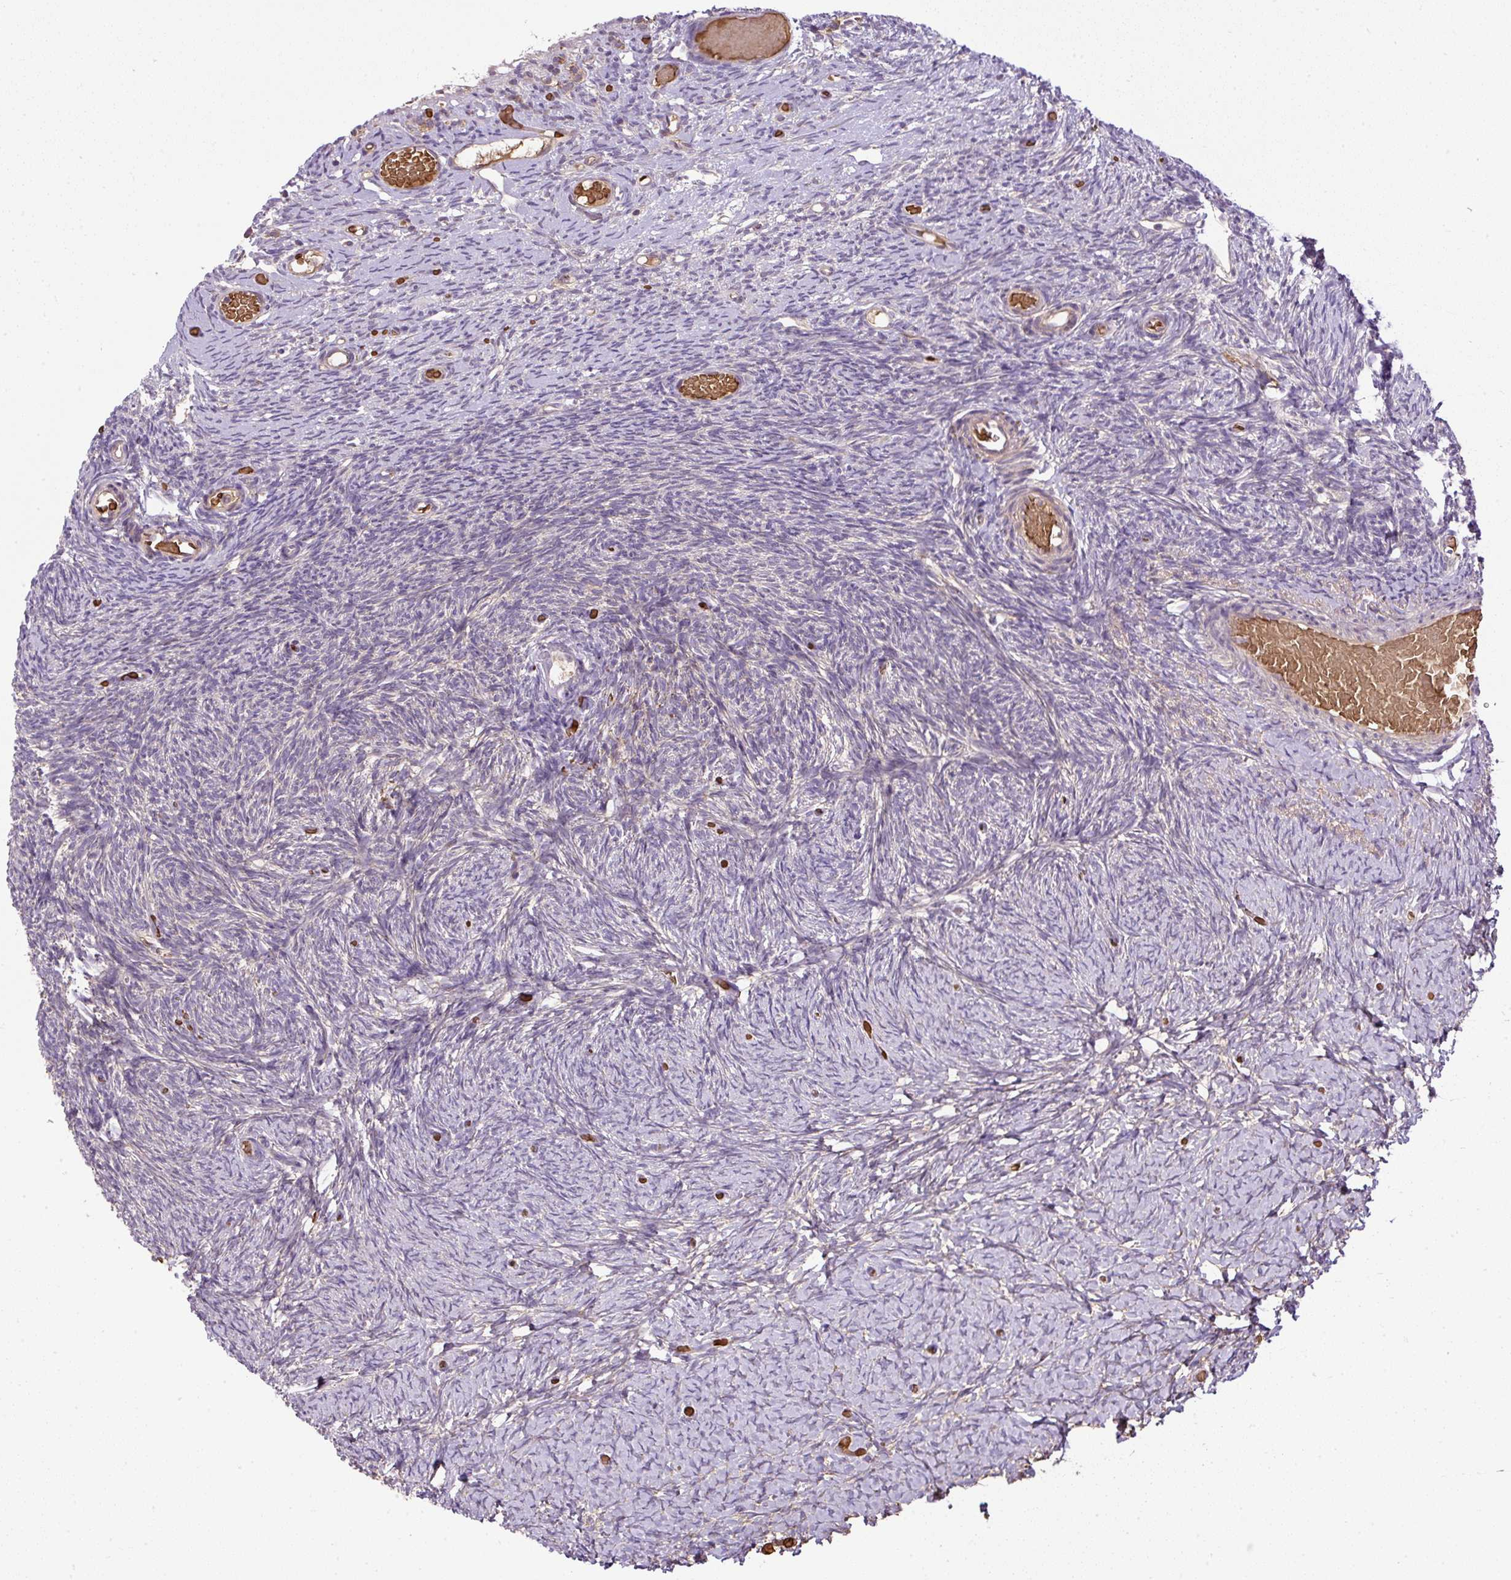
{"staining": {"intensity": "negative", "quantity": "none", "location": "none"}, "tissue": "ovary", "cell_type": "Follicle cells", "image_type": "normal", "snomed": [{"axis": "morphology", "description": "Normal tissue, NOS"}, {"axis": "topography", "description": "Ovary"}], "caption": "Protein analysis of normal ovary displays no significant expression in follicle cells. Nuclei are stained in blue.", "gene": "CXCL13", "patient": {"sex": "female", "age": 39}}